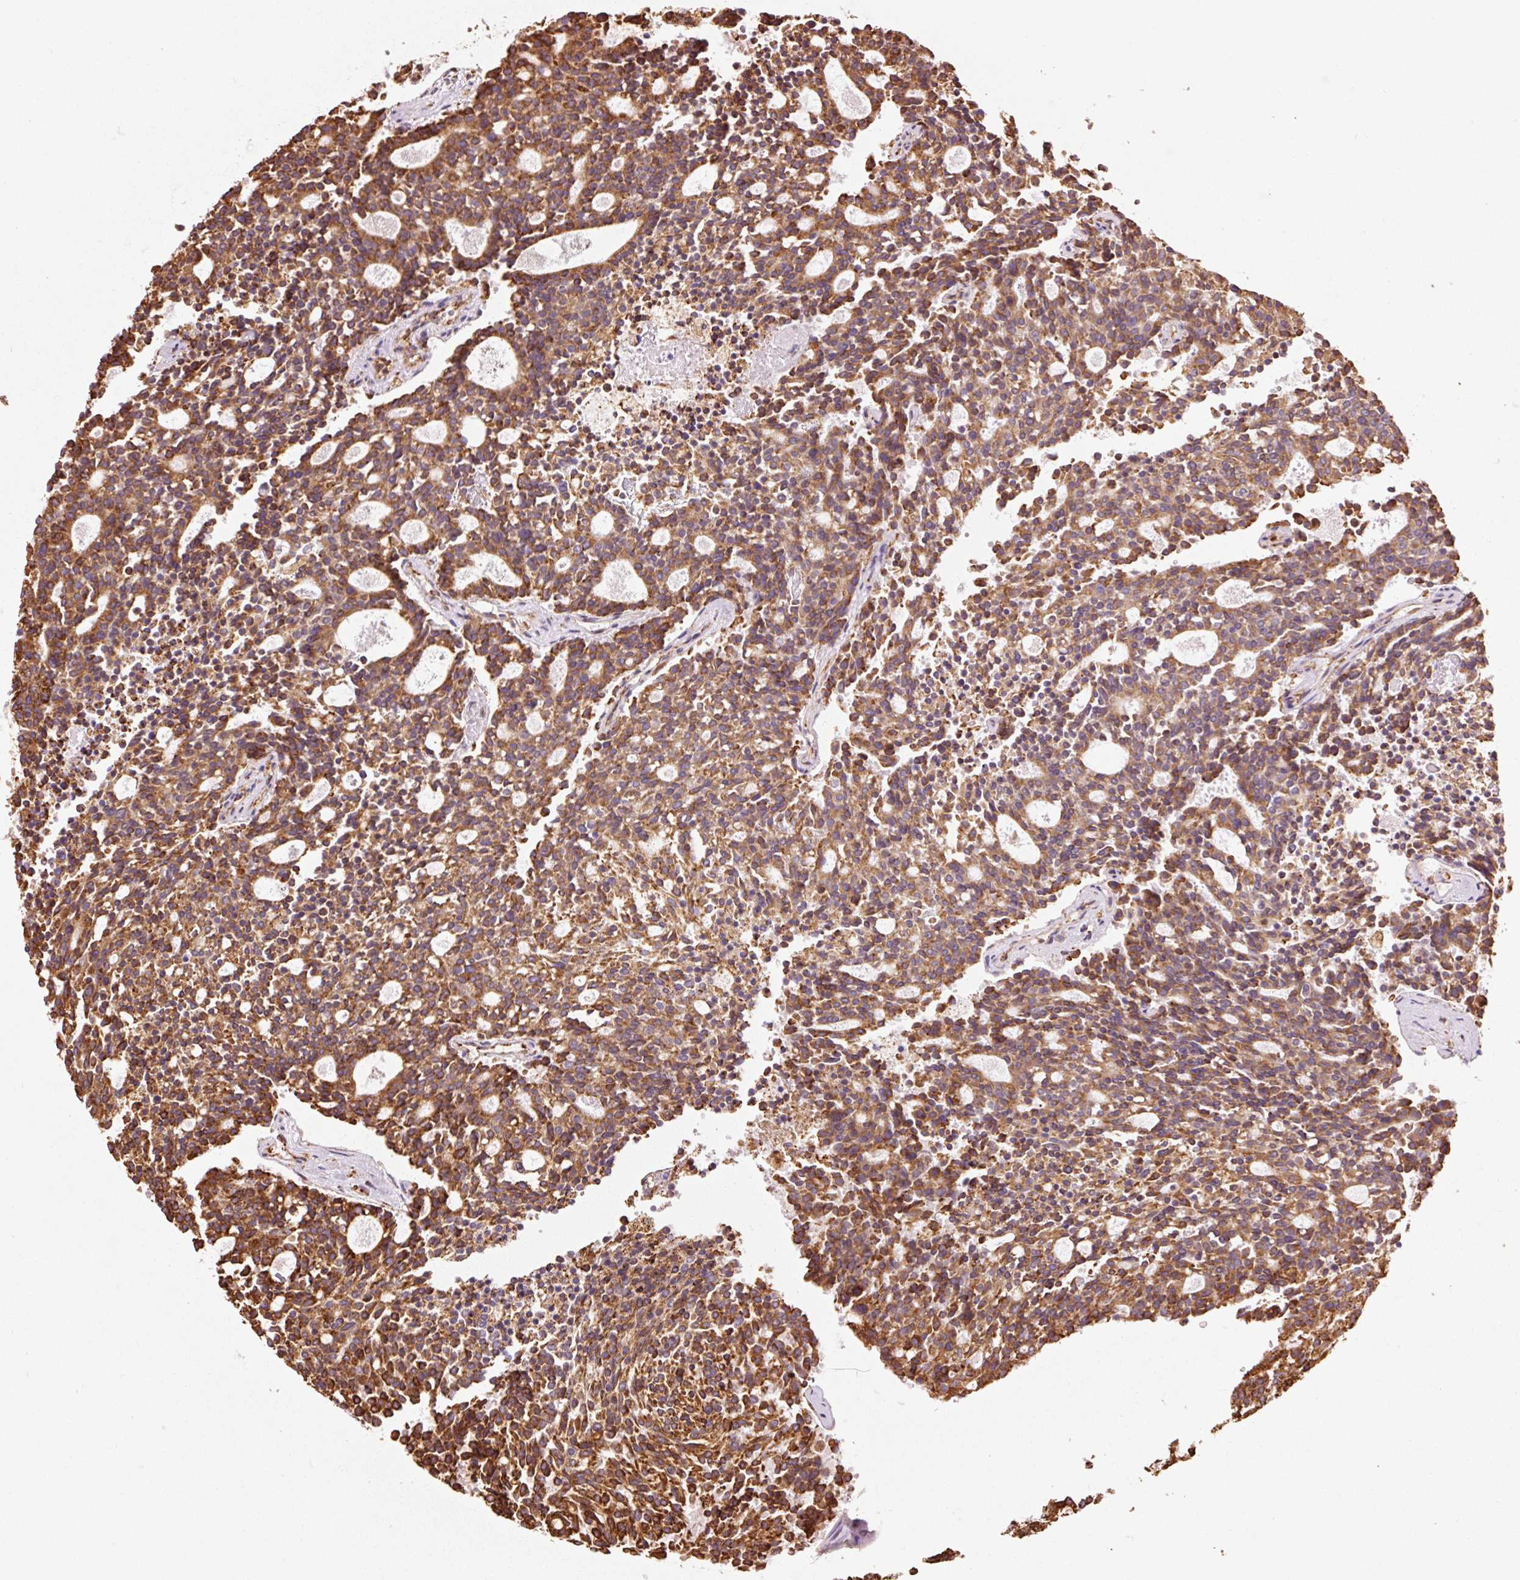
{"staining": {"intensity": "strong", "quantity": ">75%", "location": "cytoplasmic/membranous"}, "tissue": "carcinoid", "cell_type": "Tumor cells", "image_type": "cancer", "snomed": [{"axis": "morphology", "description": "Carcinoid, malignant, NOS"}, {"axis": "topography", "description": "Pancreas"}], "caption": "Protein staining exhibits strong cytoplasmic/membranous positivity in approximately >75% of tumor cells in carcinoid.", "gene": "KLC1", "patient": {"sex": "female", "age": 54}}